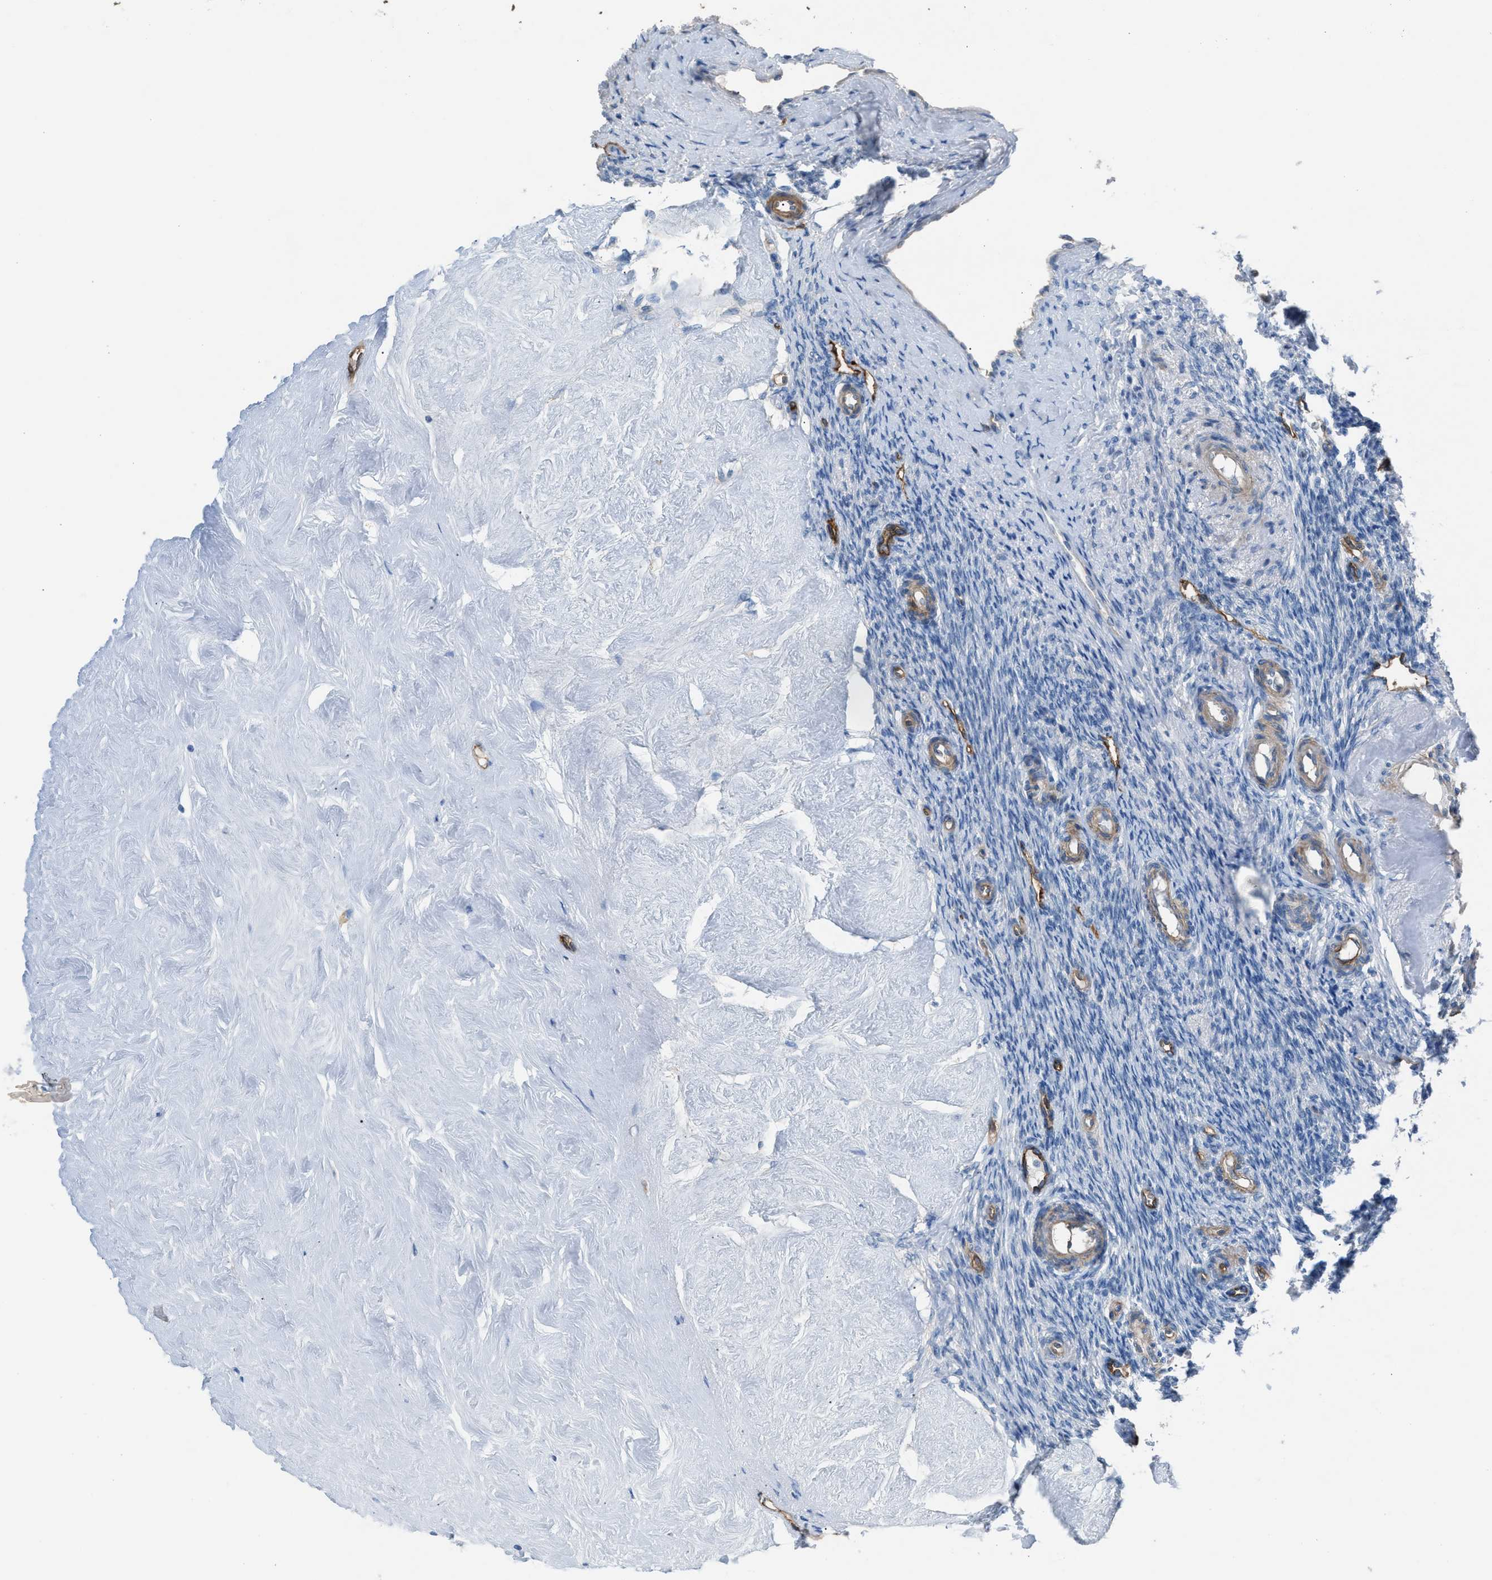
{"staining": {"intensity": "negative", "quantity": "none", "location": "none"}, "tissue": "ovary", "cell_type": "Ovarian stroma cells", "image_type": "normal", "snomed": [{"axis": "morphology", "description": "Normal tissue, NOS"}, {"axis": "topography", "description": "Ovary"}], "caption": "There is no significant expression in ovarian stroma cells of ovary. (Immunohistochemistry, brightfield microscopy, high magnification).", "gene": "DYSF", "patient": {"sex": "female", "age": 41}}